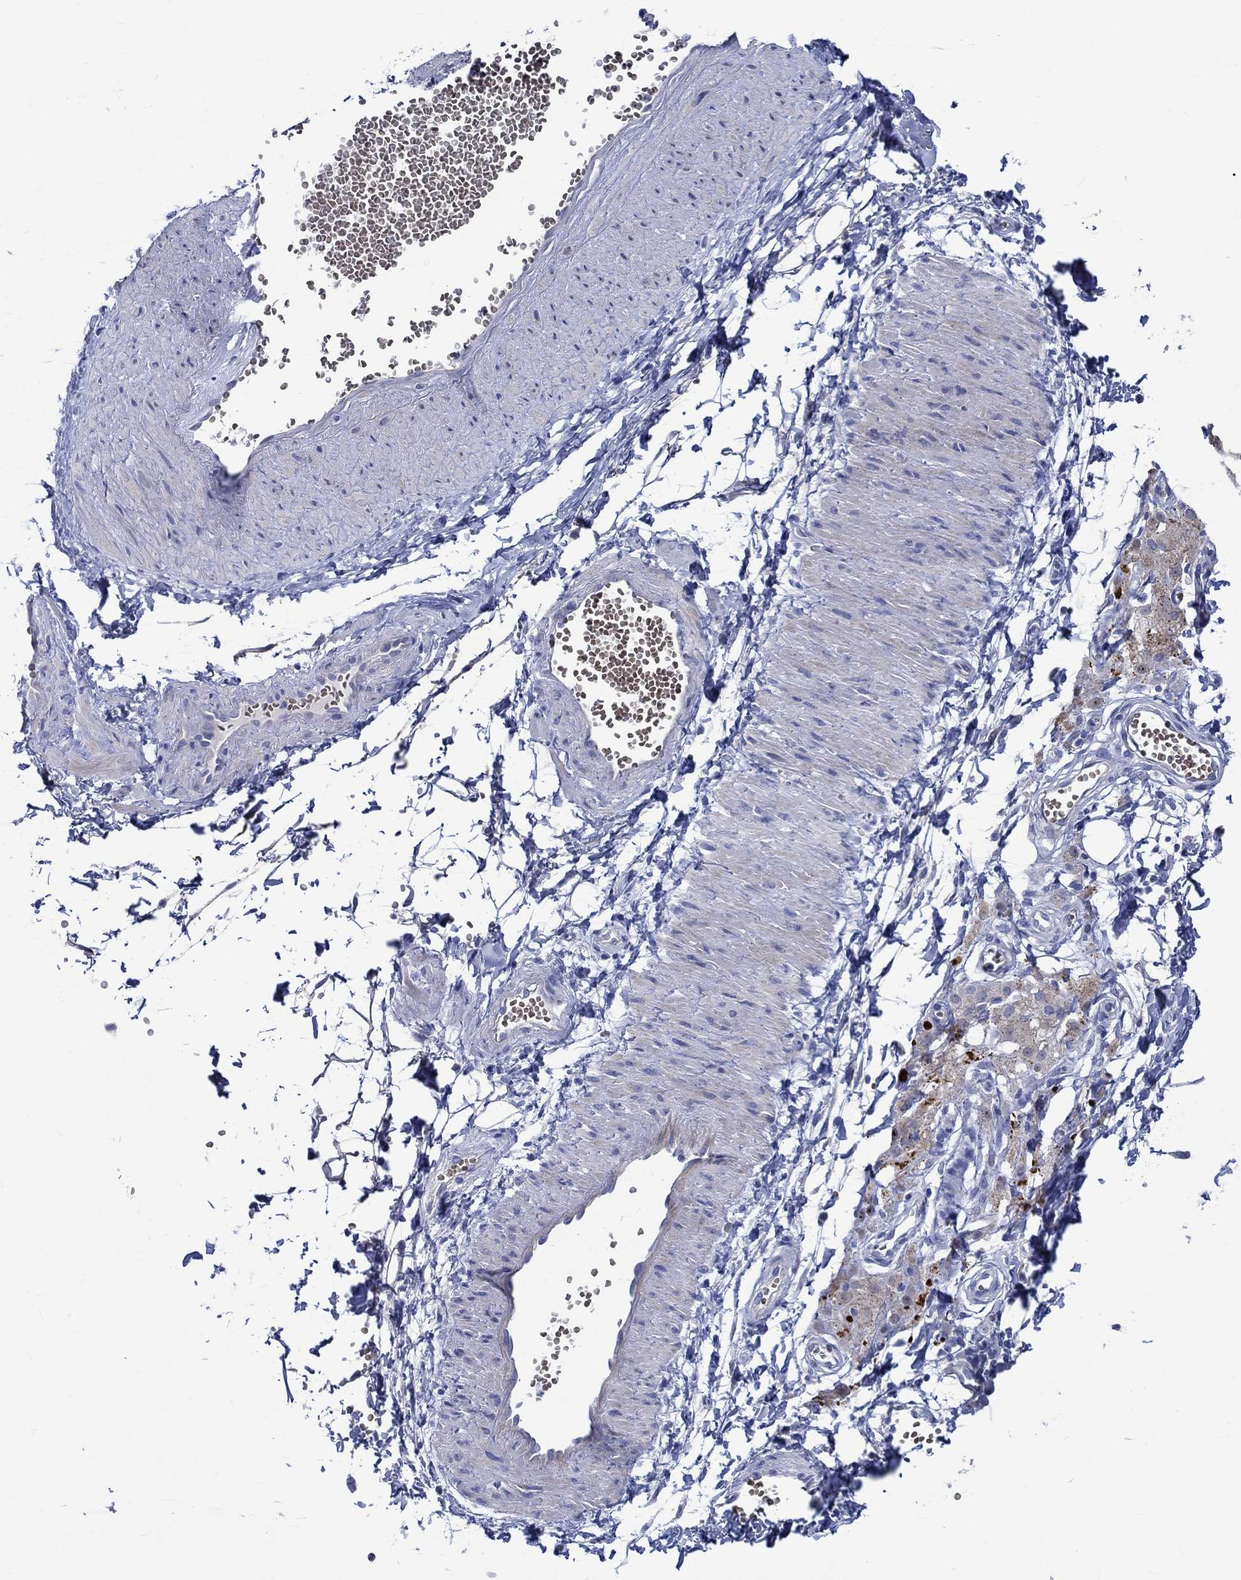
{"staining": {"intensity": "negative", "quantity": "none", "location": "none"}, "tissue": "adipose tissue", "cell_type": "Adipocytes", "image_type": "normal", "snomed": [{"axis": "morphology", "description": "Normal tissue, NOS"}, {"axis": "topography", "description": "Smooth muscle"}, {"axis": "topography", "description": "Peripheral nerve tissue"}], "caption": "There is no significant staining in adipocytes of adipose tissue. The staining is performed using DAB brown chromogen with nuclei counter-stained in using hematoxylin.", "gene": "NRIP3", "patient": {"sex": "male", "age": 22}}